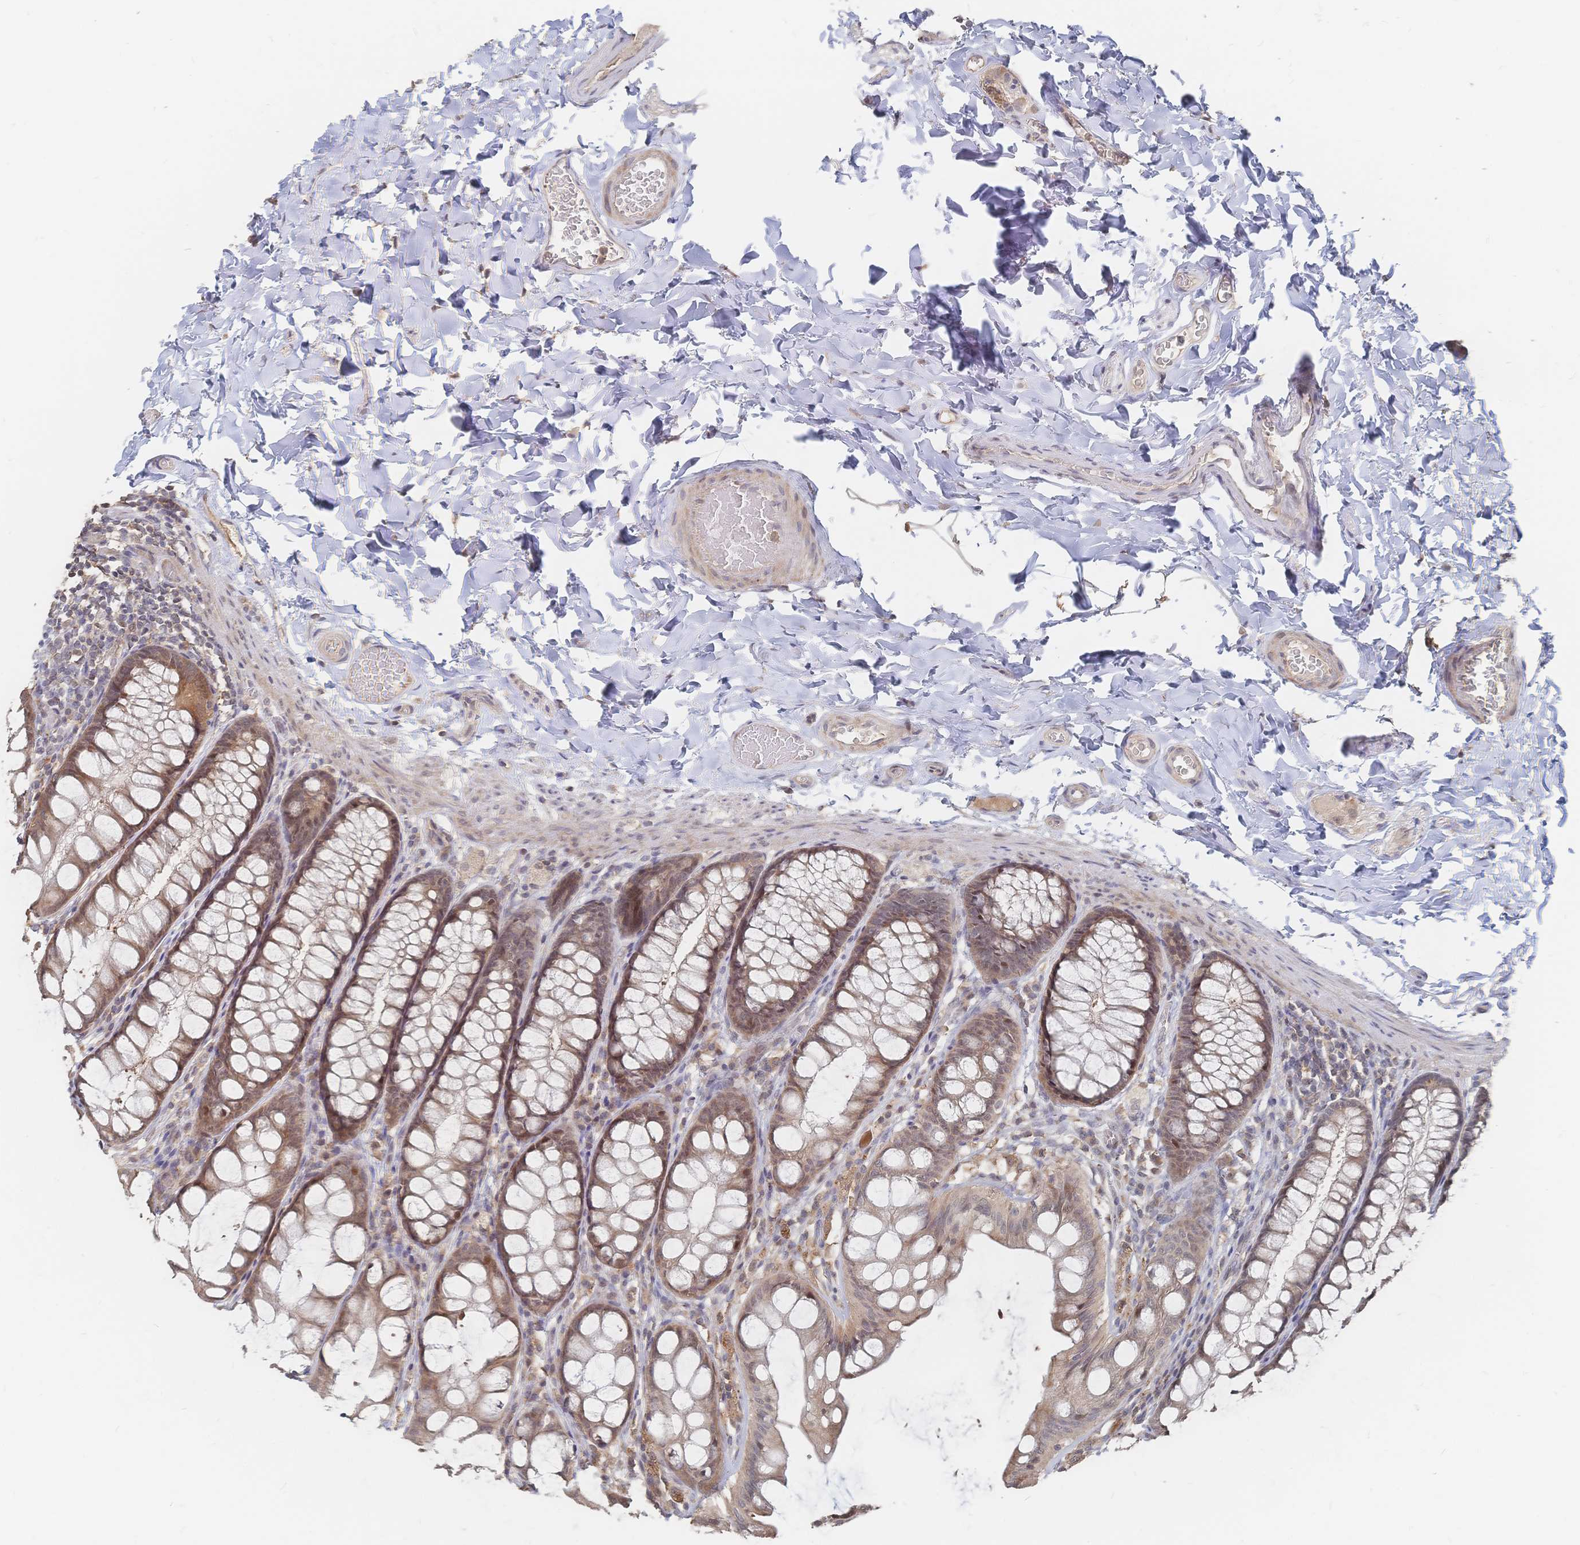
{"staining": {"intensity": "weak", "quantity": "25%-75%", "location": "cytoplasmic/membranous"}, "tissue": "colon", "cell_type": "Endothelial cells", "image_type": "normal", "snomed": [{"axis": "morphology", "description": "Normal tissue, NOS"}, {"axis": "topography", "description": "Colon"}], "caption": "Colon stained with DAB immunohistochemistry (IHC) displays low levels of weak cytoplasmic/membranous staining in approximately 25%-75% of endothelial cells. (brown staining indicates protein expression, while blue staining denotes nuclei).", "gene": "LRP5", "patient": {"sex": "male", "age": 47}}